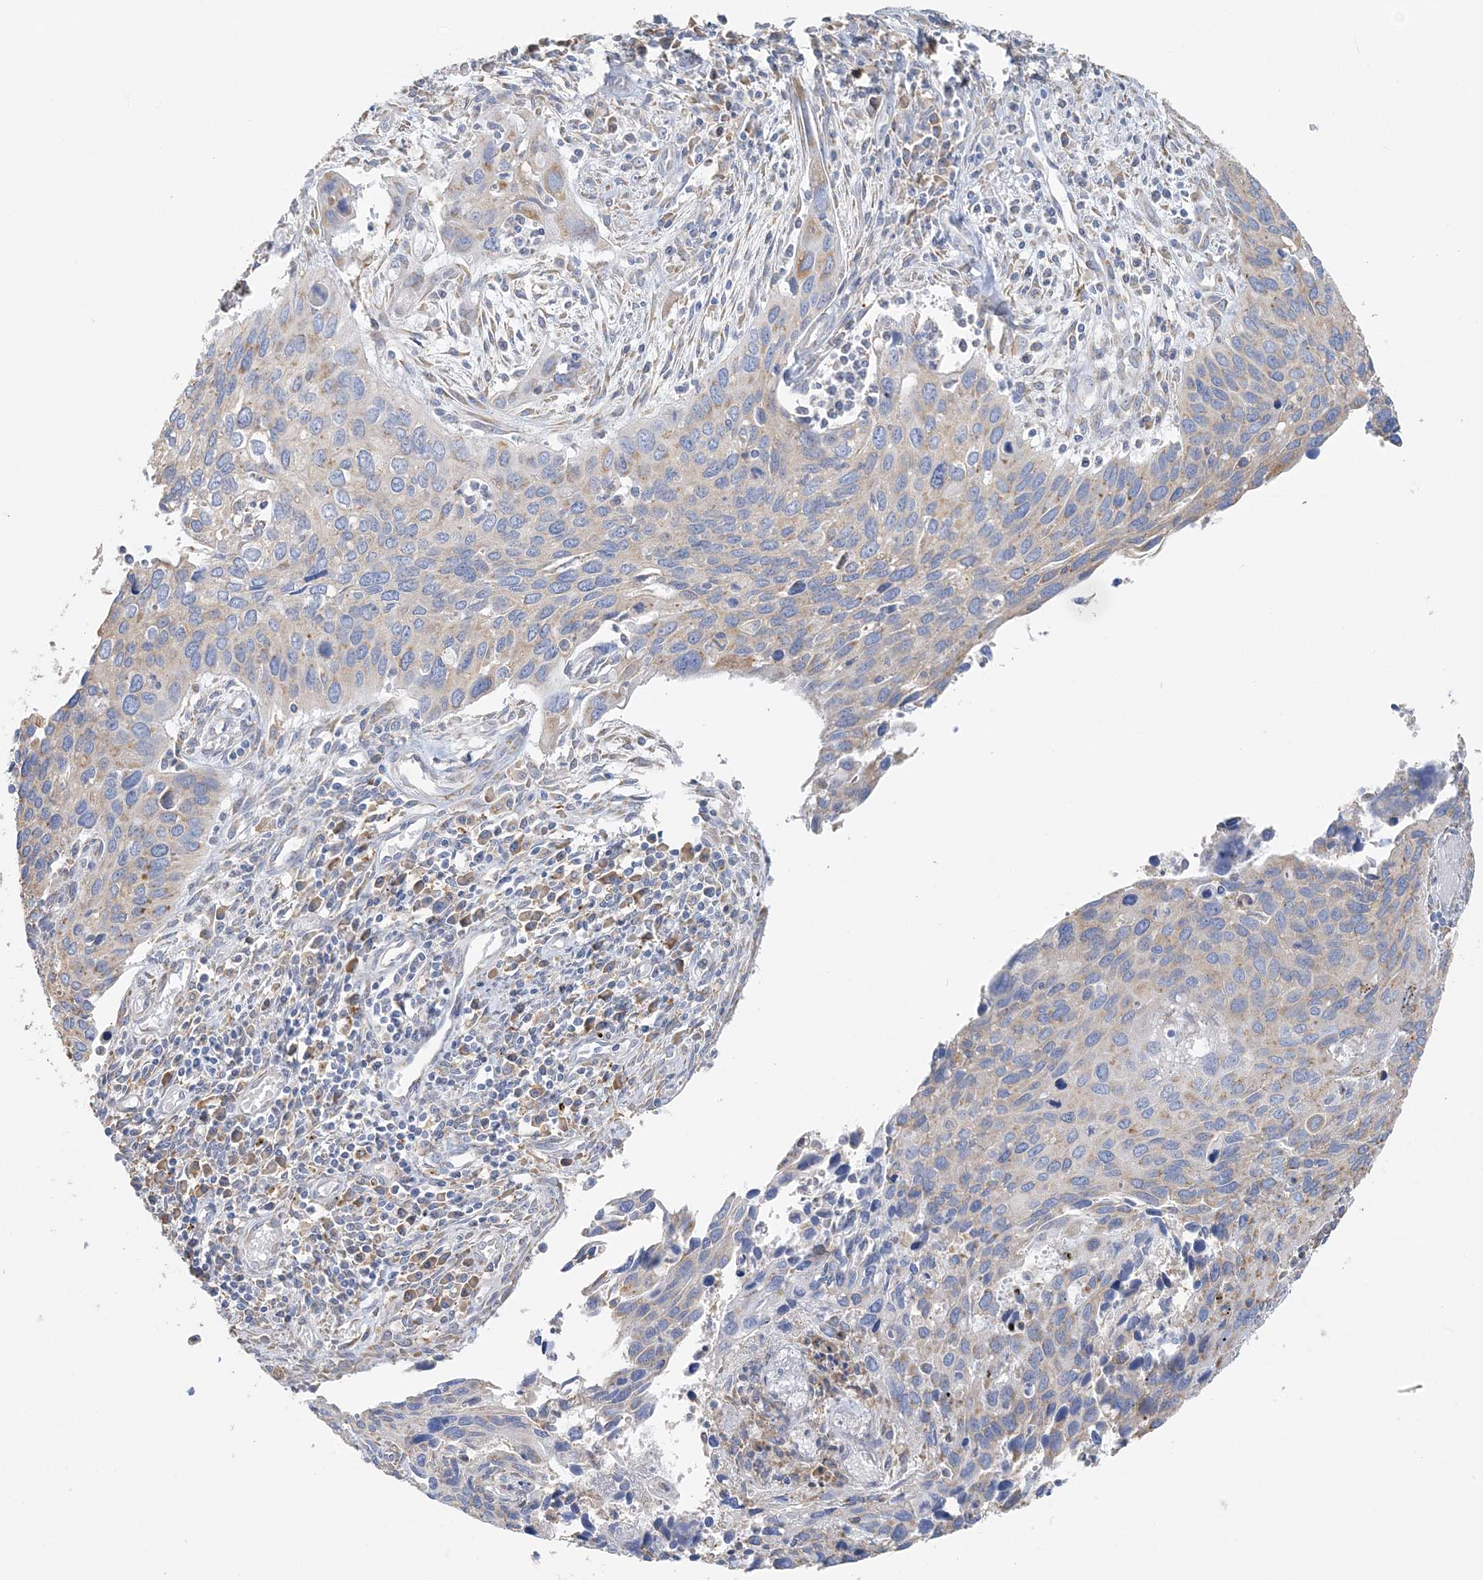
{"staining": {"intensity": "negative", "quantity": "none", "location": "none"}, "tissue": "cervical cancer", "cell_type": "Tumor cells", "image_type": "cancer", "snomed": [{"axis": "morphology", "description": "Squamous cell carcinoma, NOS"}, {"axis": "topography", "description": "Cervix"}], "caption": "This is a image of immunohistochemistry (IHC) staining of cervical squamous cell carcinoma, which shows no positivity in tumor cells. (Immunohistochemistry, brightfield microscopy, high magnification).", "gene": "TBC1D5", "patient": {"sex": "female", "age": 55}}